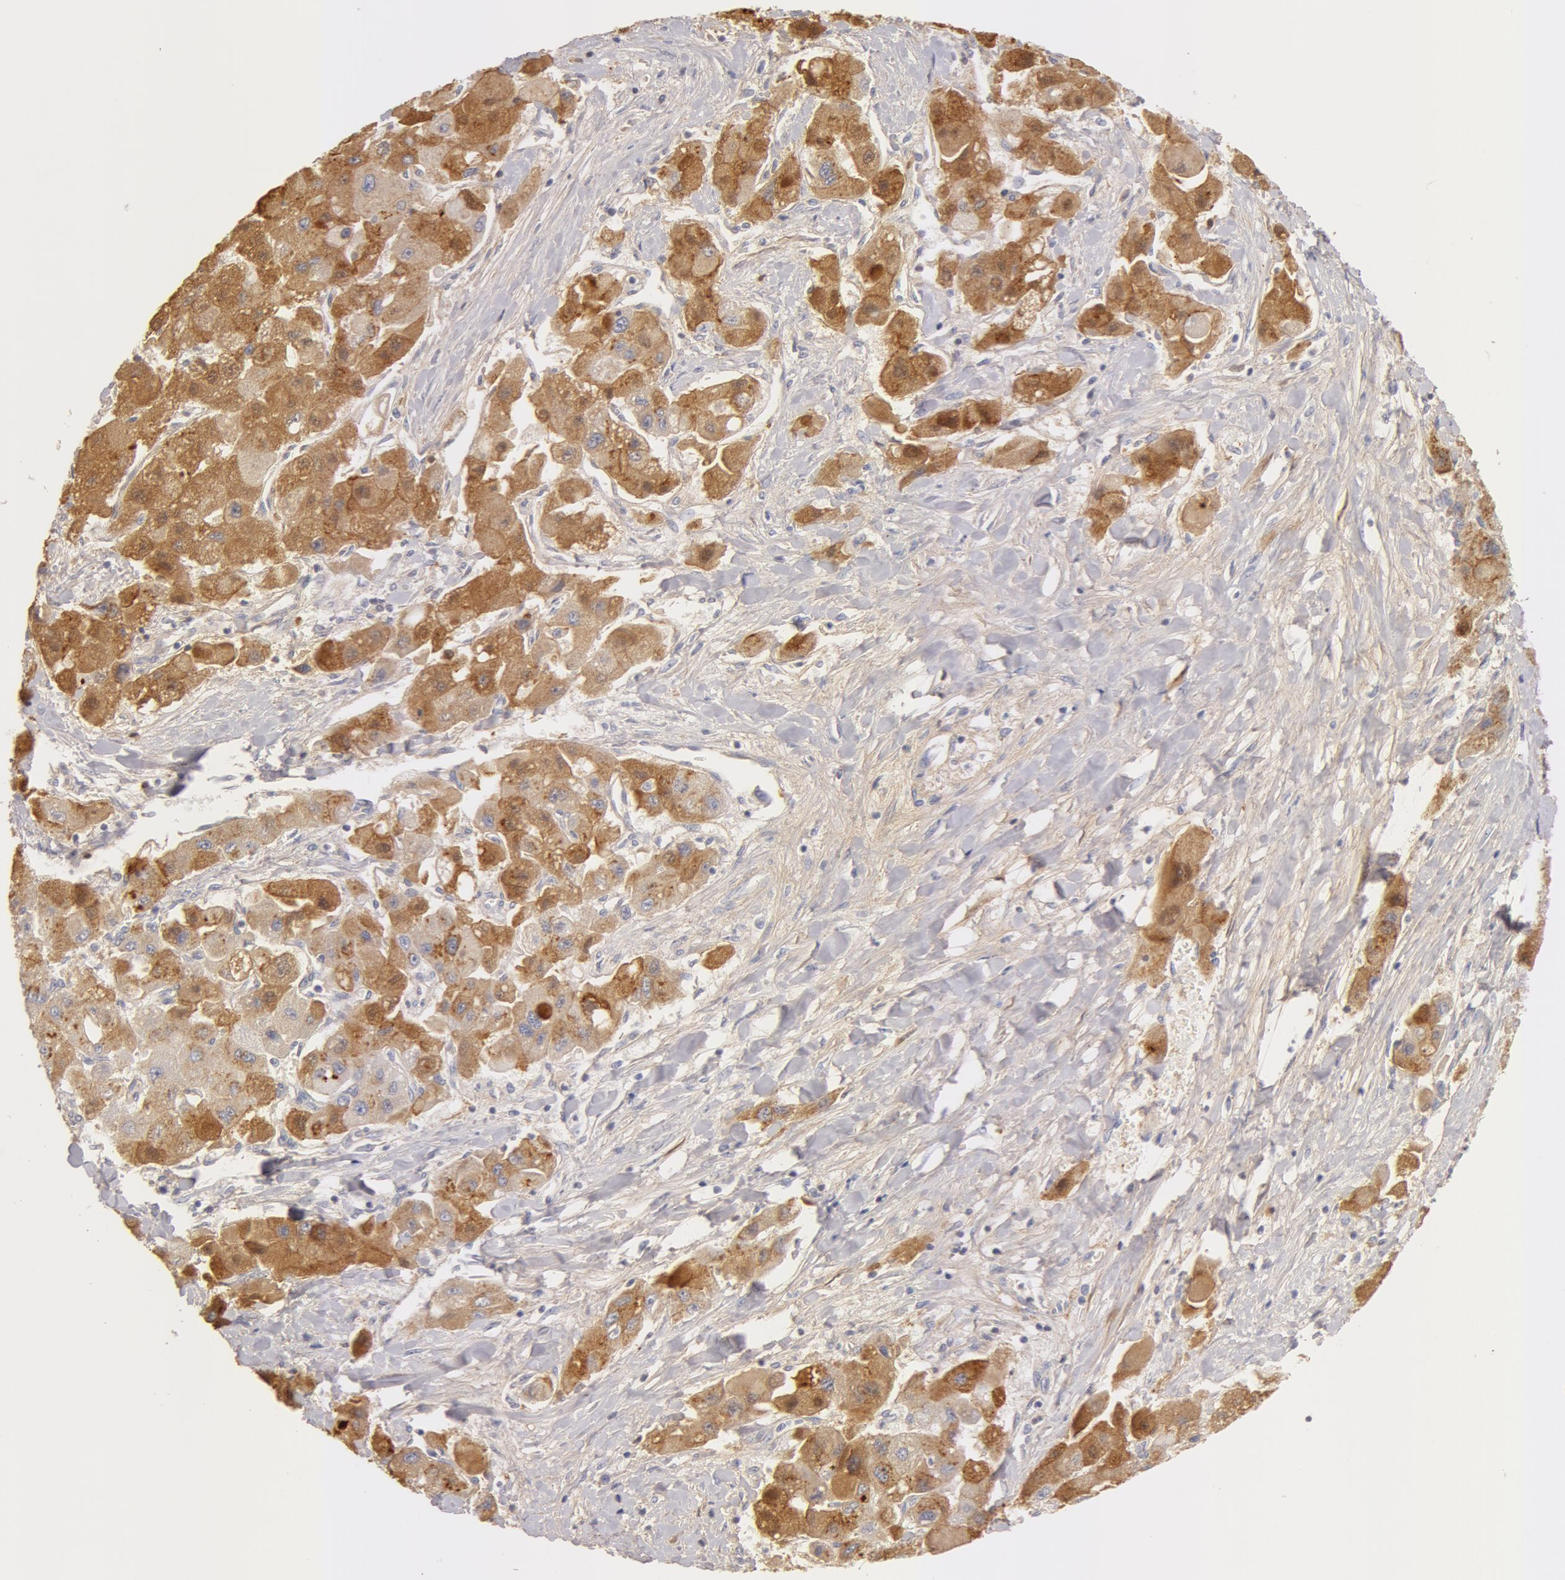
{"staining": {"intensity": "moderate", "quantity": ">75%", "location": "cytoplasmic/membranous"}, "tissue": "liver cancer", "cell_type": "Tumor cells", "image_type": "cancer", "snomed": [{"axis": "morphology", "description": "Carcinoma, Hepatocellular, NOS"}, {"axis": "topography", "description": "Liver"}], "caption": "Immunohistochemistry staining of liver cancer (hepatocellular carcinoma), which displays medium levels of moderate cytoplasmic/membranous expression in approximately >75% of tumor cells indicating moderate cytoplasmic/membranous protein staining. The staining was performed using DAB (3,3'-diaminobenzidine) (brown) for protein detection and nuclei were counterstained in hematoxylin (blue).", "gene": "GC", "patient": {"sex": "male", "age": 24}}